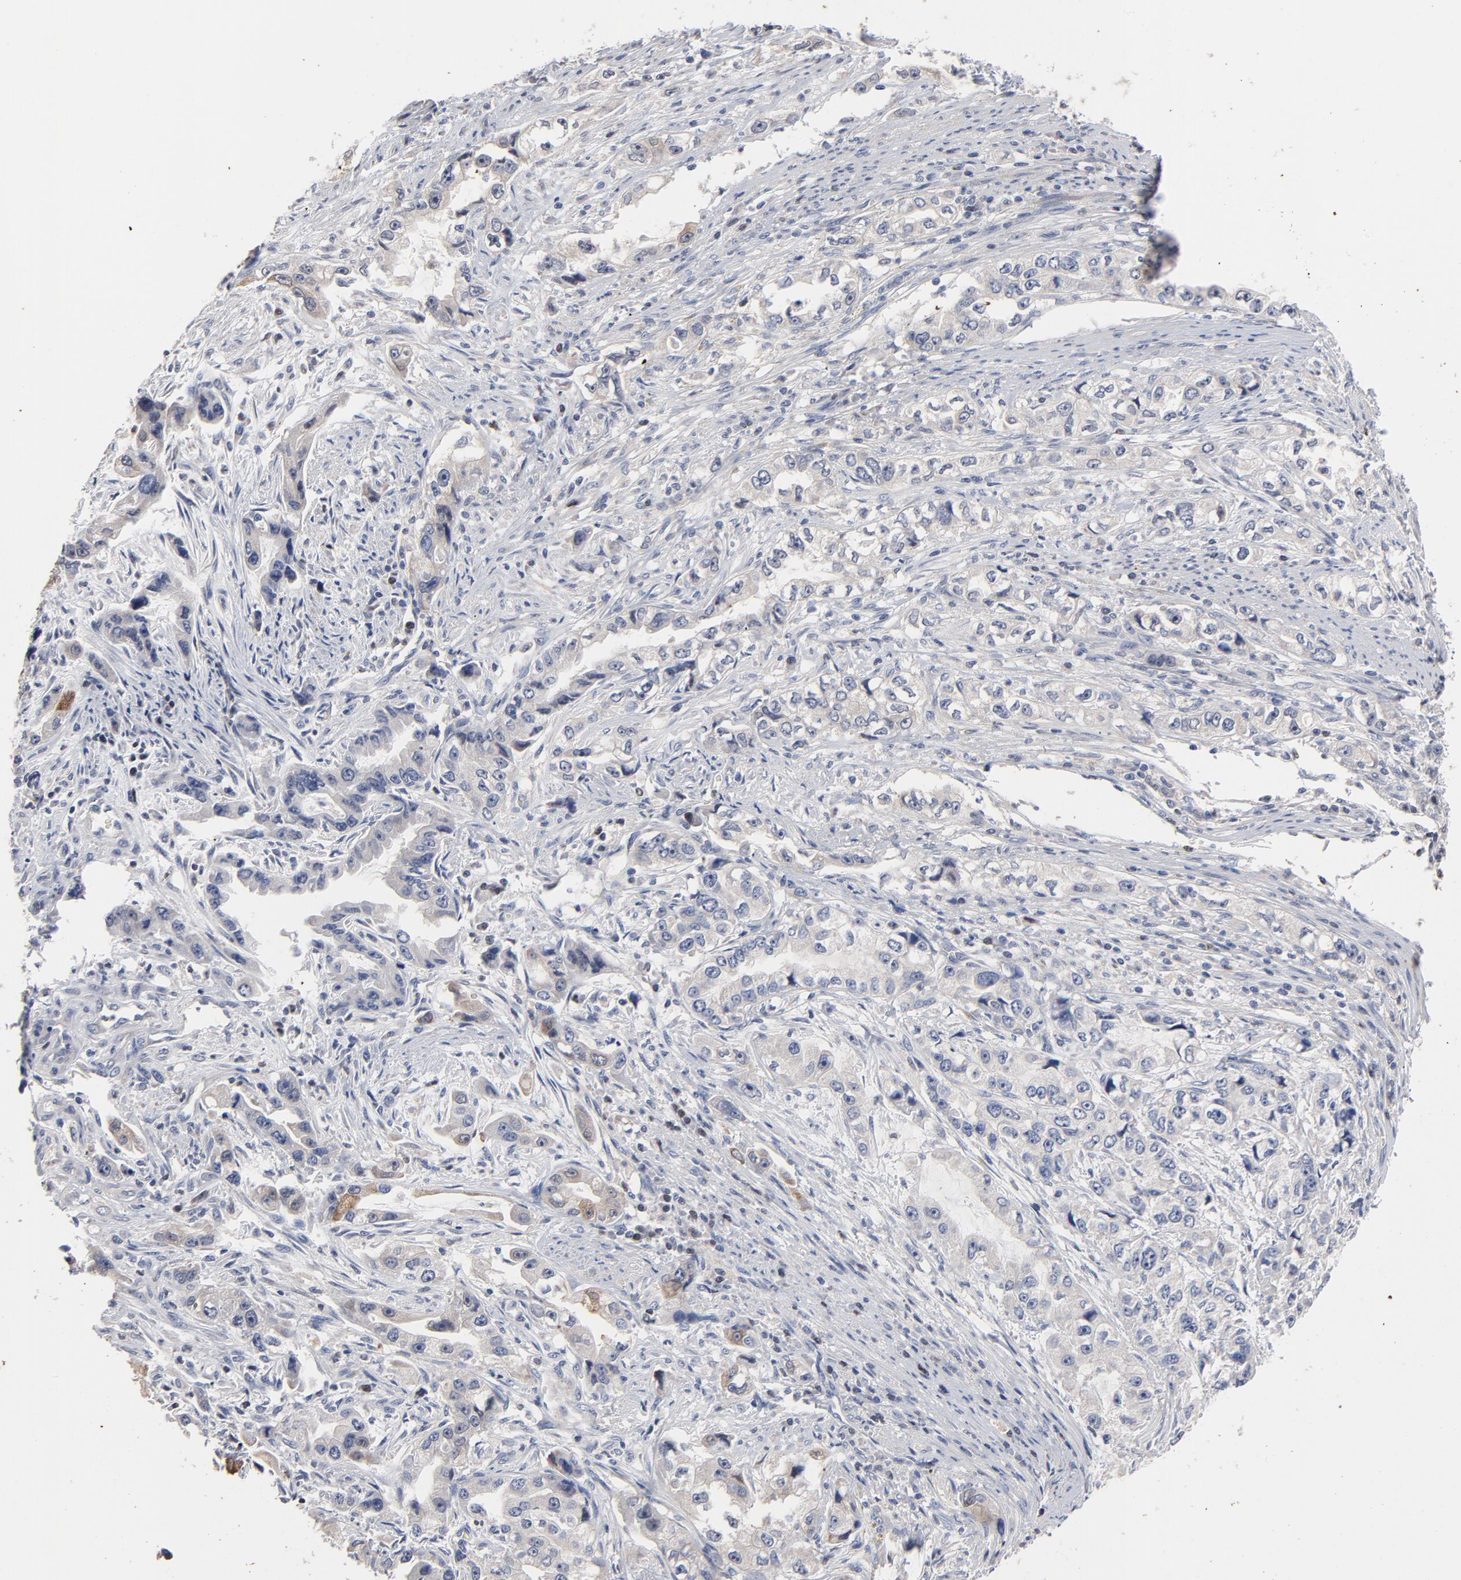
{"staining": {"intensity": "moderate", "quantity": "<25%", "location": "cytoplasmic/membranous"}, "tissue": "stomach cancer", "cell_type": "Tumor cells", "image_type": "cancer", "snomed": [{"axis": "morphology", "description": "Adenocarcinoma, NOS"}, {"axis": "topography", "description": "Stomach, lower"}], "caption": "DAB immunohistochemical staining of stomach adenocarcinoma shows moderate cytoplasmic/membranous protein staining in approximately <25% of tumor cells.", "gene": "AADAC", "patient": {"sex": "female", "age": 93}}